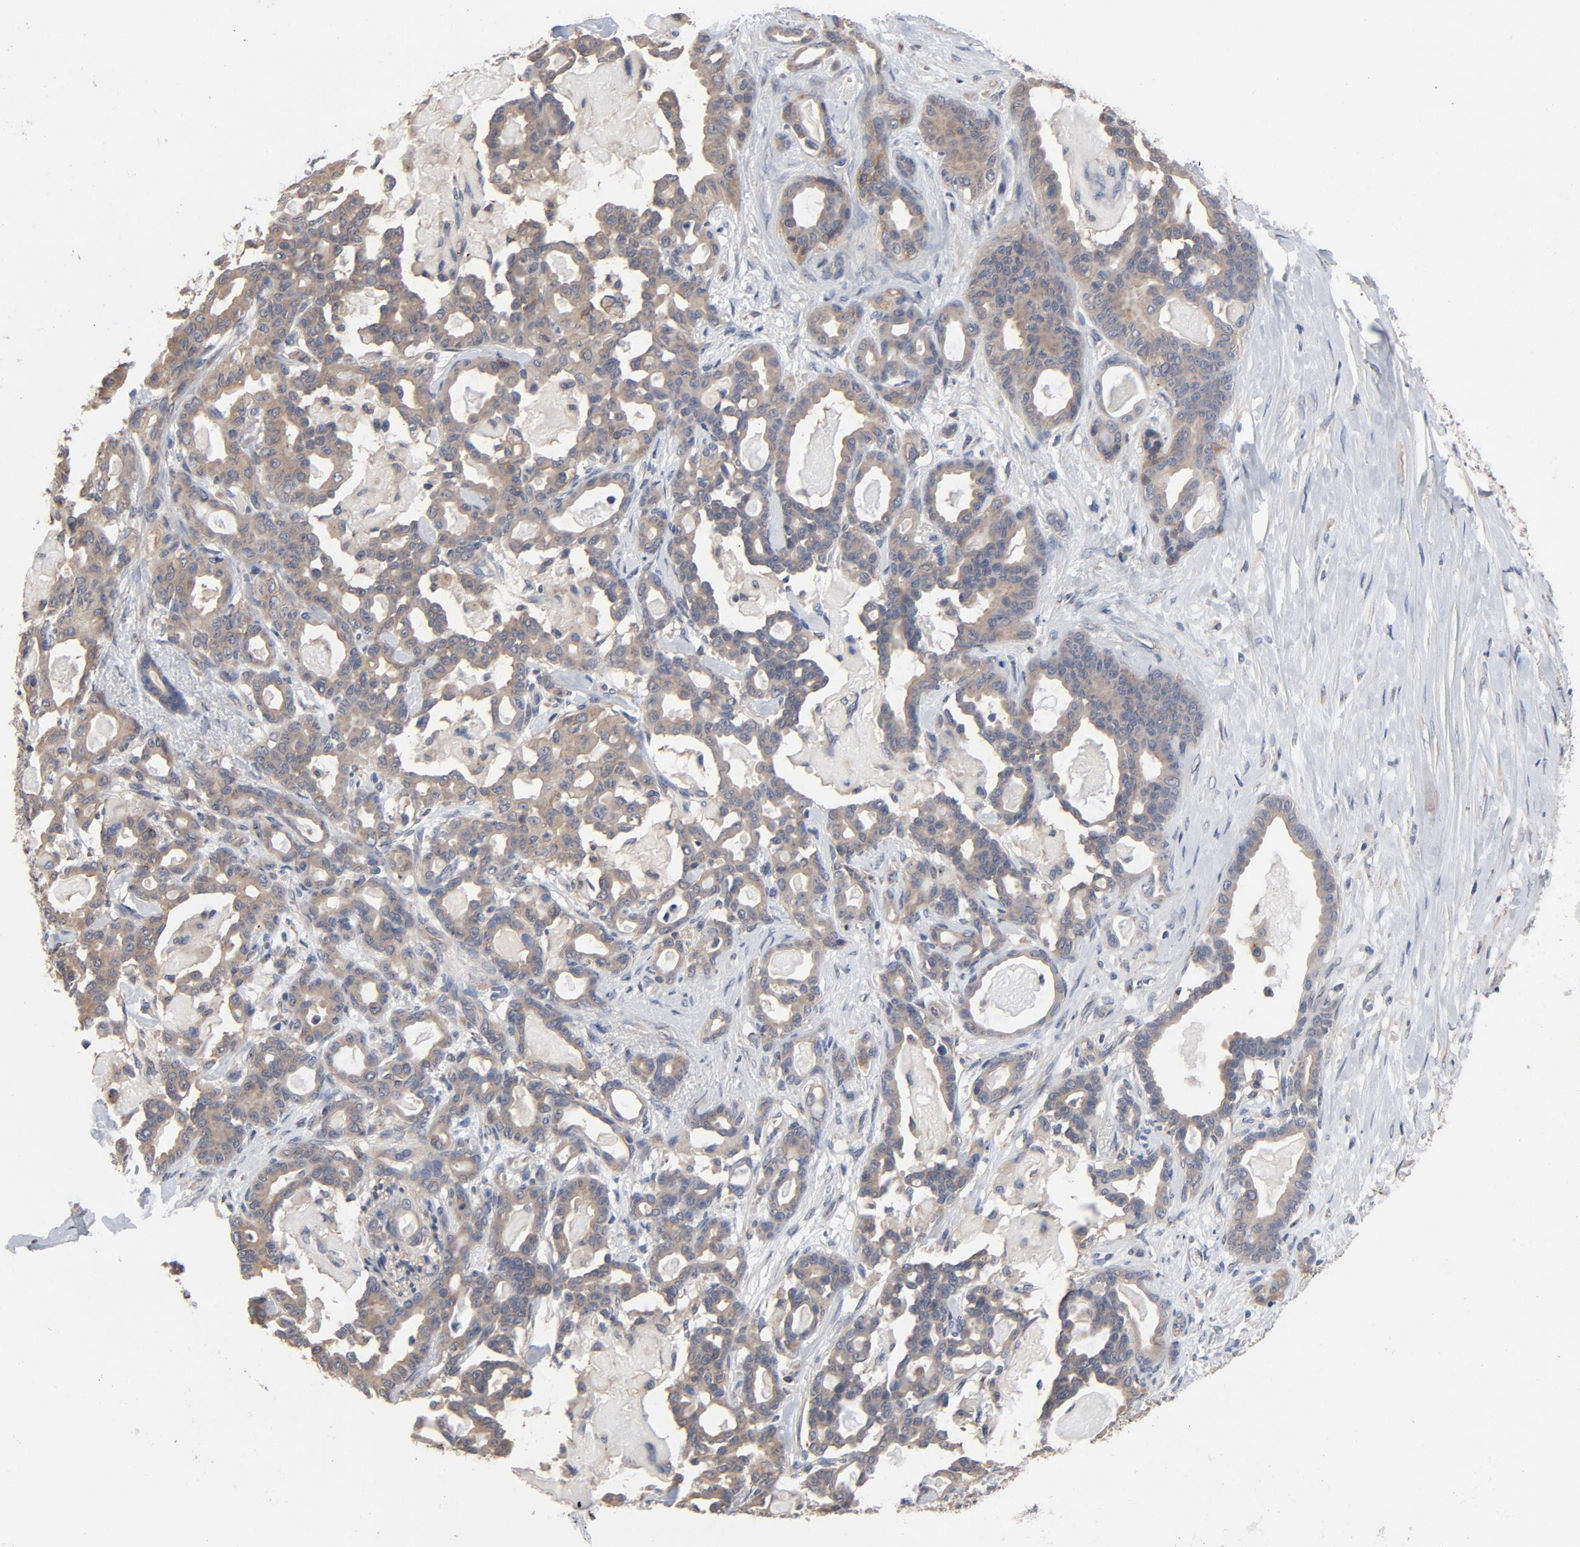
{"staining": {"intensity": "moderate", "quantity": ">75%", "location": "cytoplasmic/membranous"}, "tissue": "pancreatic cancer", "cell_type": "Tumor cells", "image_type": "cancer", "snomed": [{"axis": "morphology", "description": "Adenocarcinoma, NOS"}, {"axis": "topography", "description": "Pancreas"}], "caption": "Pancreatic adenocarcinoma stained for a protein displays moderate cytoplasmic/membranous positivity in tumor cells.", "gene": "DYNLT3", "patient": {"sex": "male", "age": 63}}